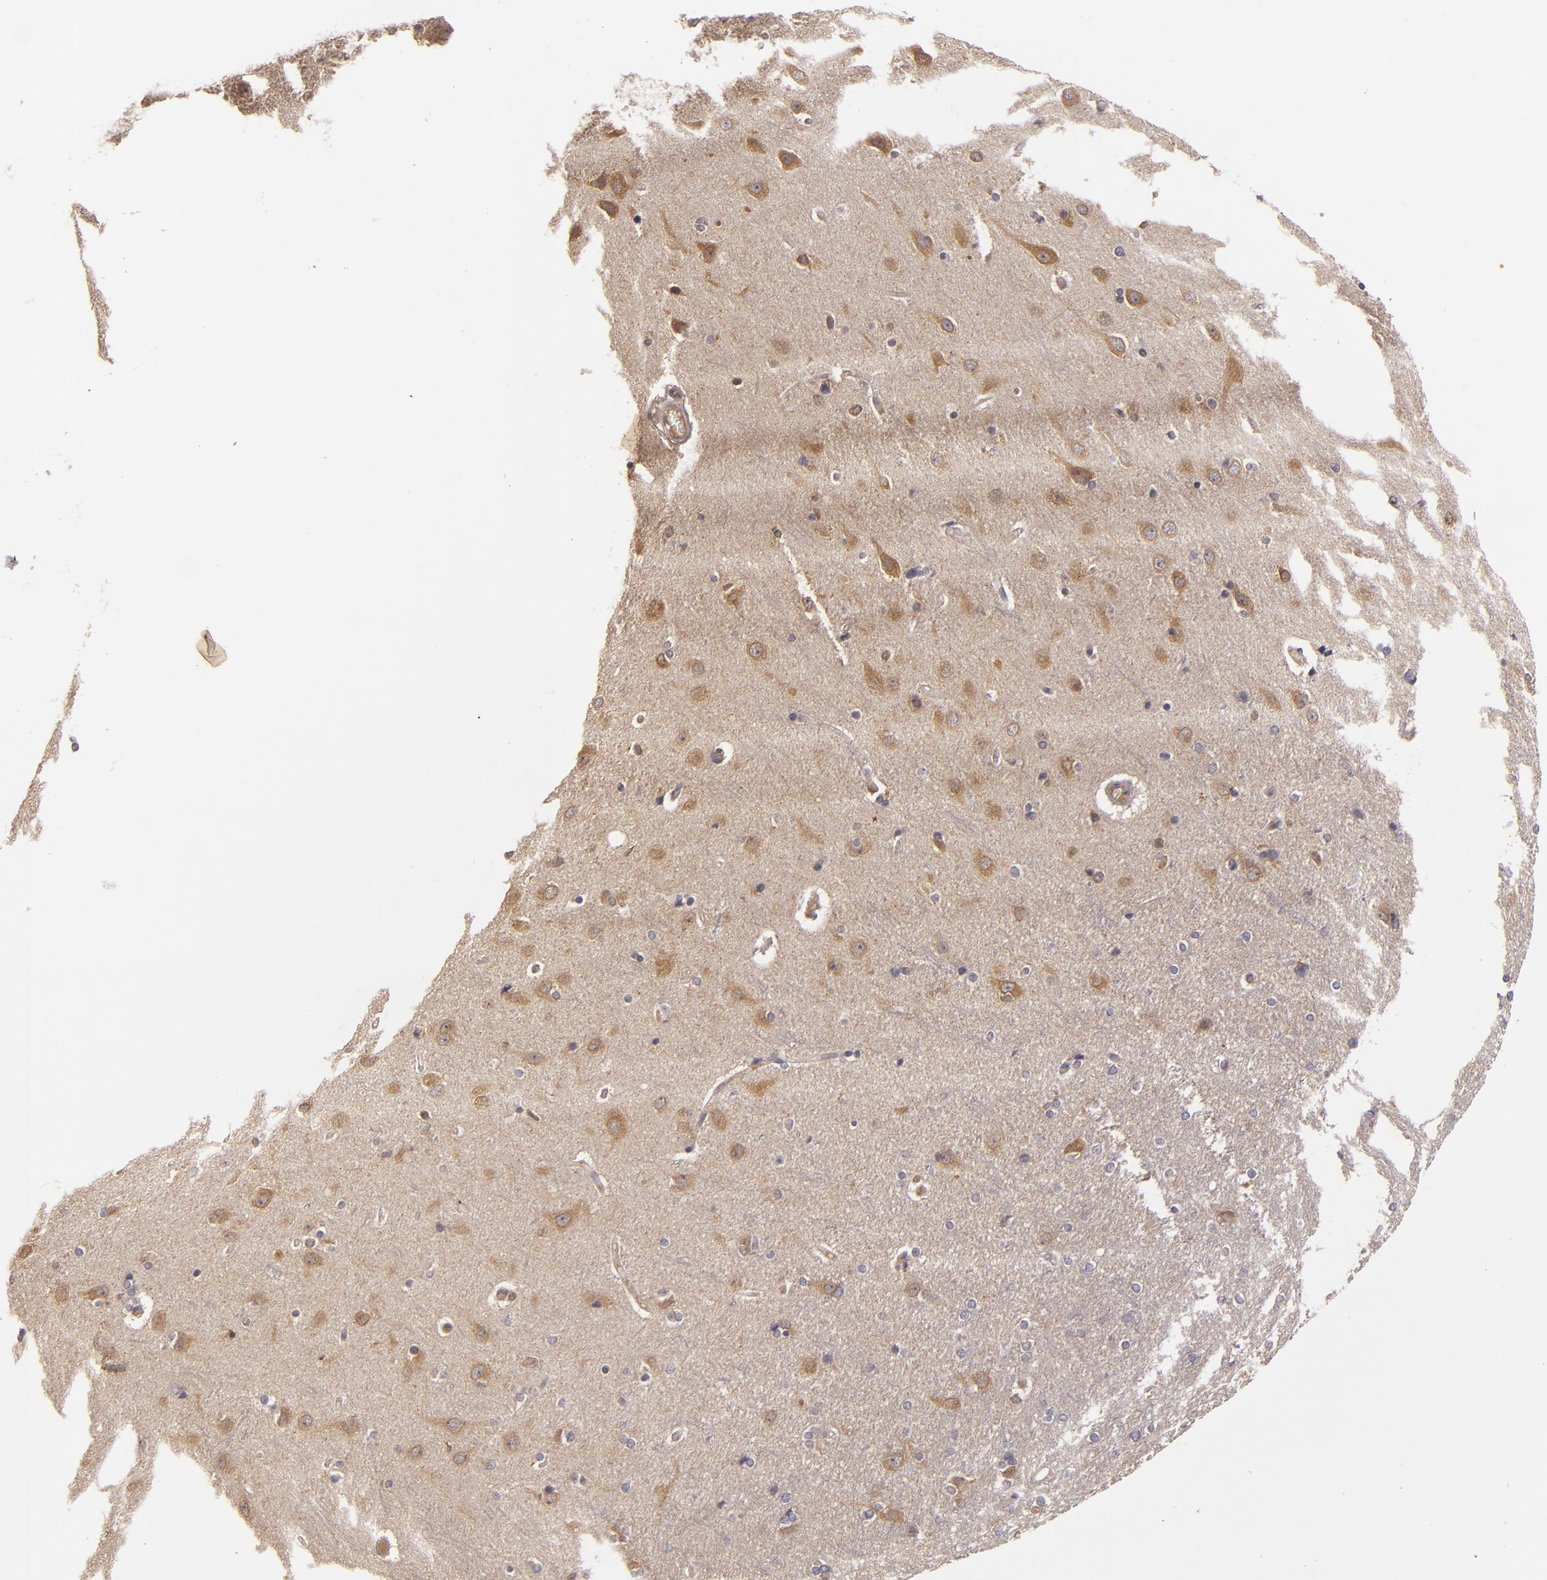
{"staining": {"intensity": "weak", "quantity": ">75%", "location": "cytoplasmic/membranous"}, "tissue": "cerebral cortex", "cell_type": "Endothelial cells", "image_type": "normal", "snomed": [{"axis": "morphology", "description": "Normal tissue, NOS"}, {"axis": "topography", "description": "Cerebral cortex"}], "caption": "Cerebral cortex stained with immunohistochemistry demonstrates weak cytoplasmic/membranous expression in about >75% of endothelial cells.", "gene": "PRKCD", "patient": {"sex": "female", "age": 54}}